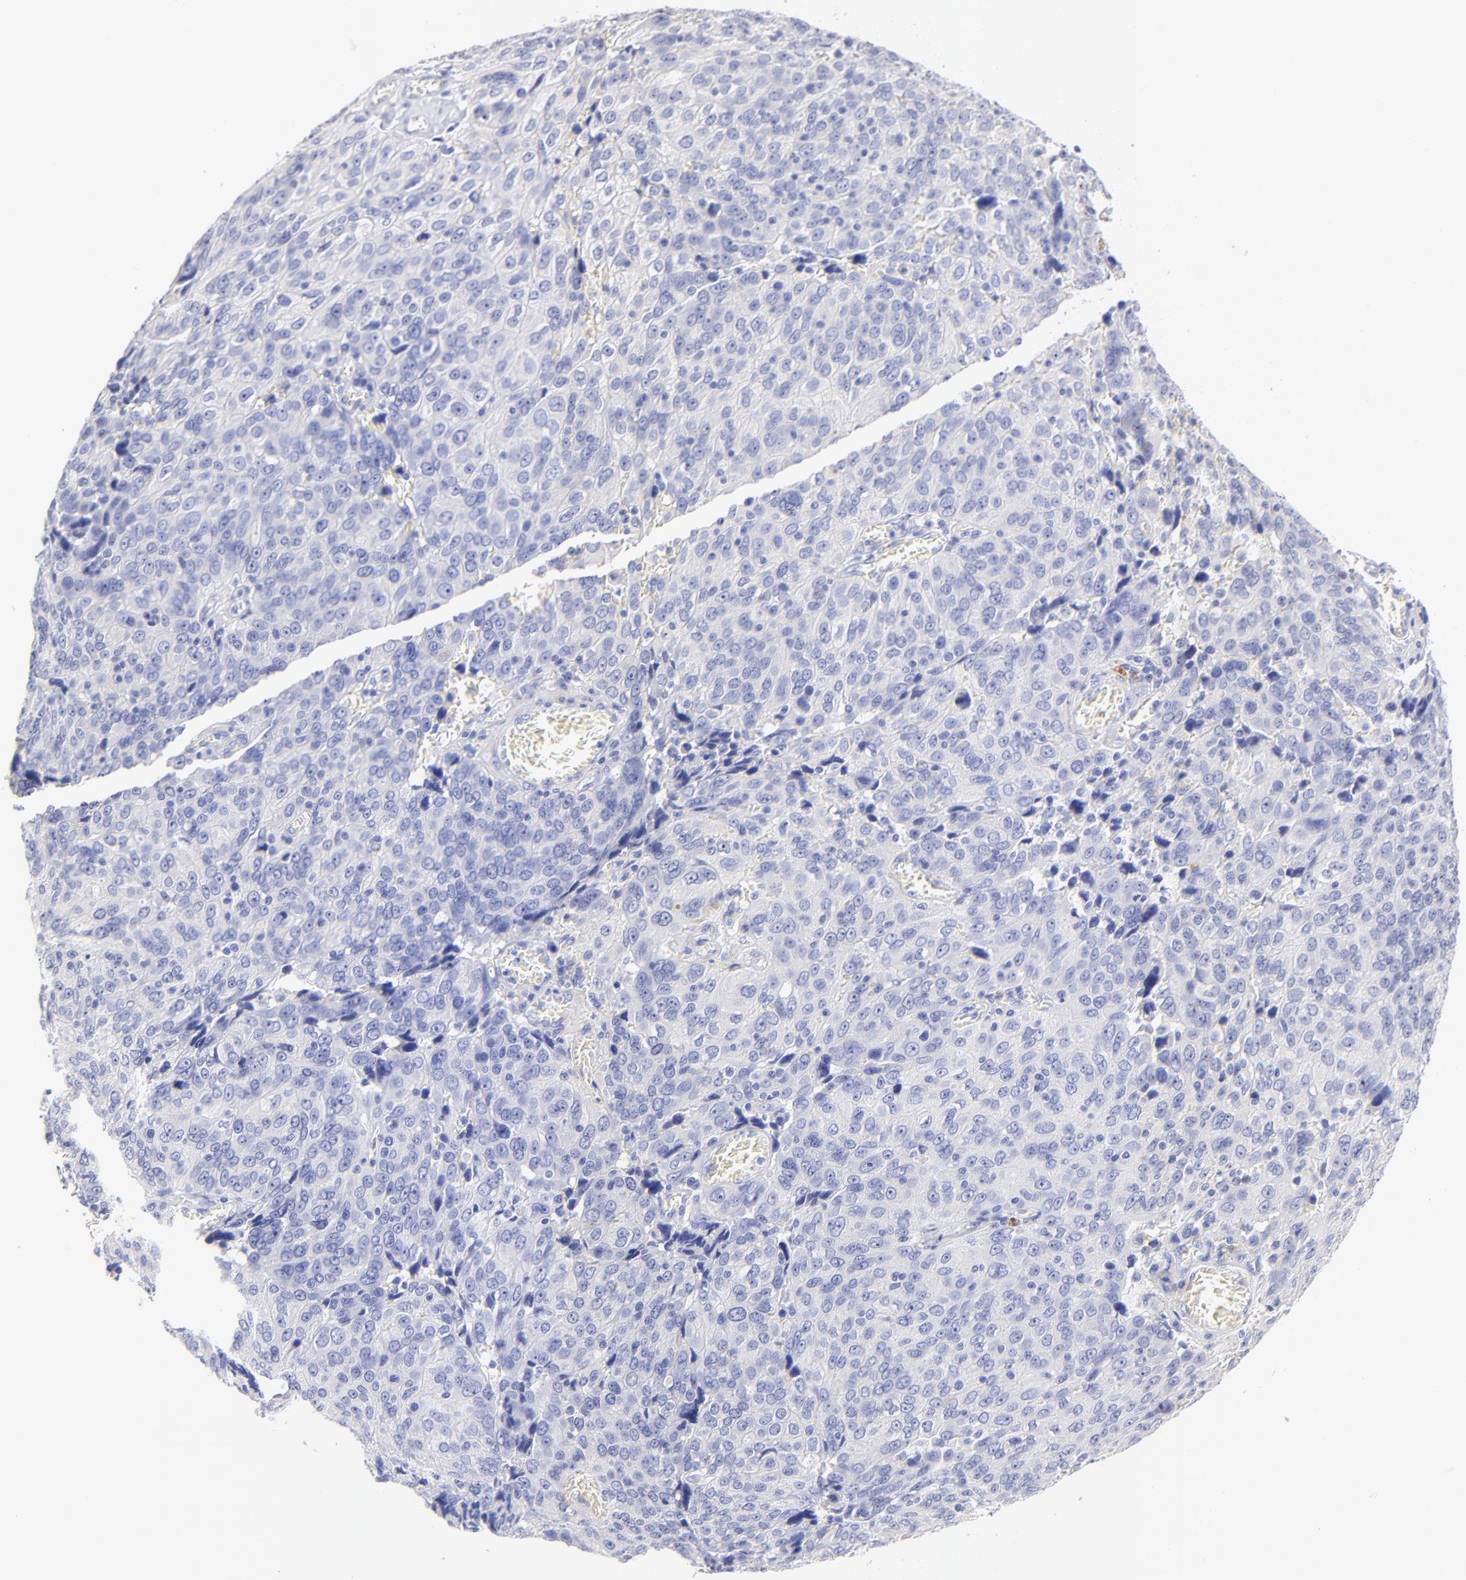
{"staining": {"intensity": "negative", "quantity": "none", "location": "none"}, "tissue": "ovarian cancer", "cell_type": "Tumor cells", "image_type": "cancer", "snomed": [{"axis": "morphology", "description": "Carcinoma, endometroid"}, {"axis": "topography", "description": "Ovary"}], "caption": "Tumor cells show no significant protein expression in ovarian cancer. Nuclei are stained in blue.", "gene": "RAB3A", "patient": {"sex": "female", "age": 75}}